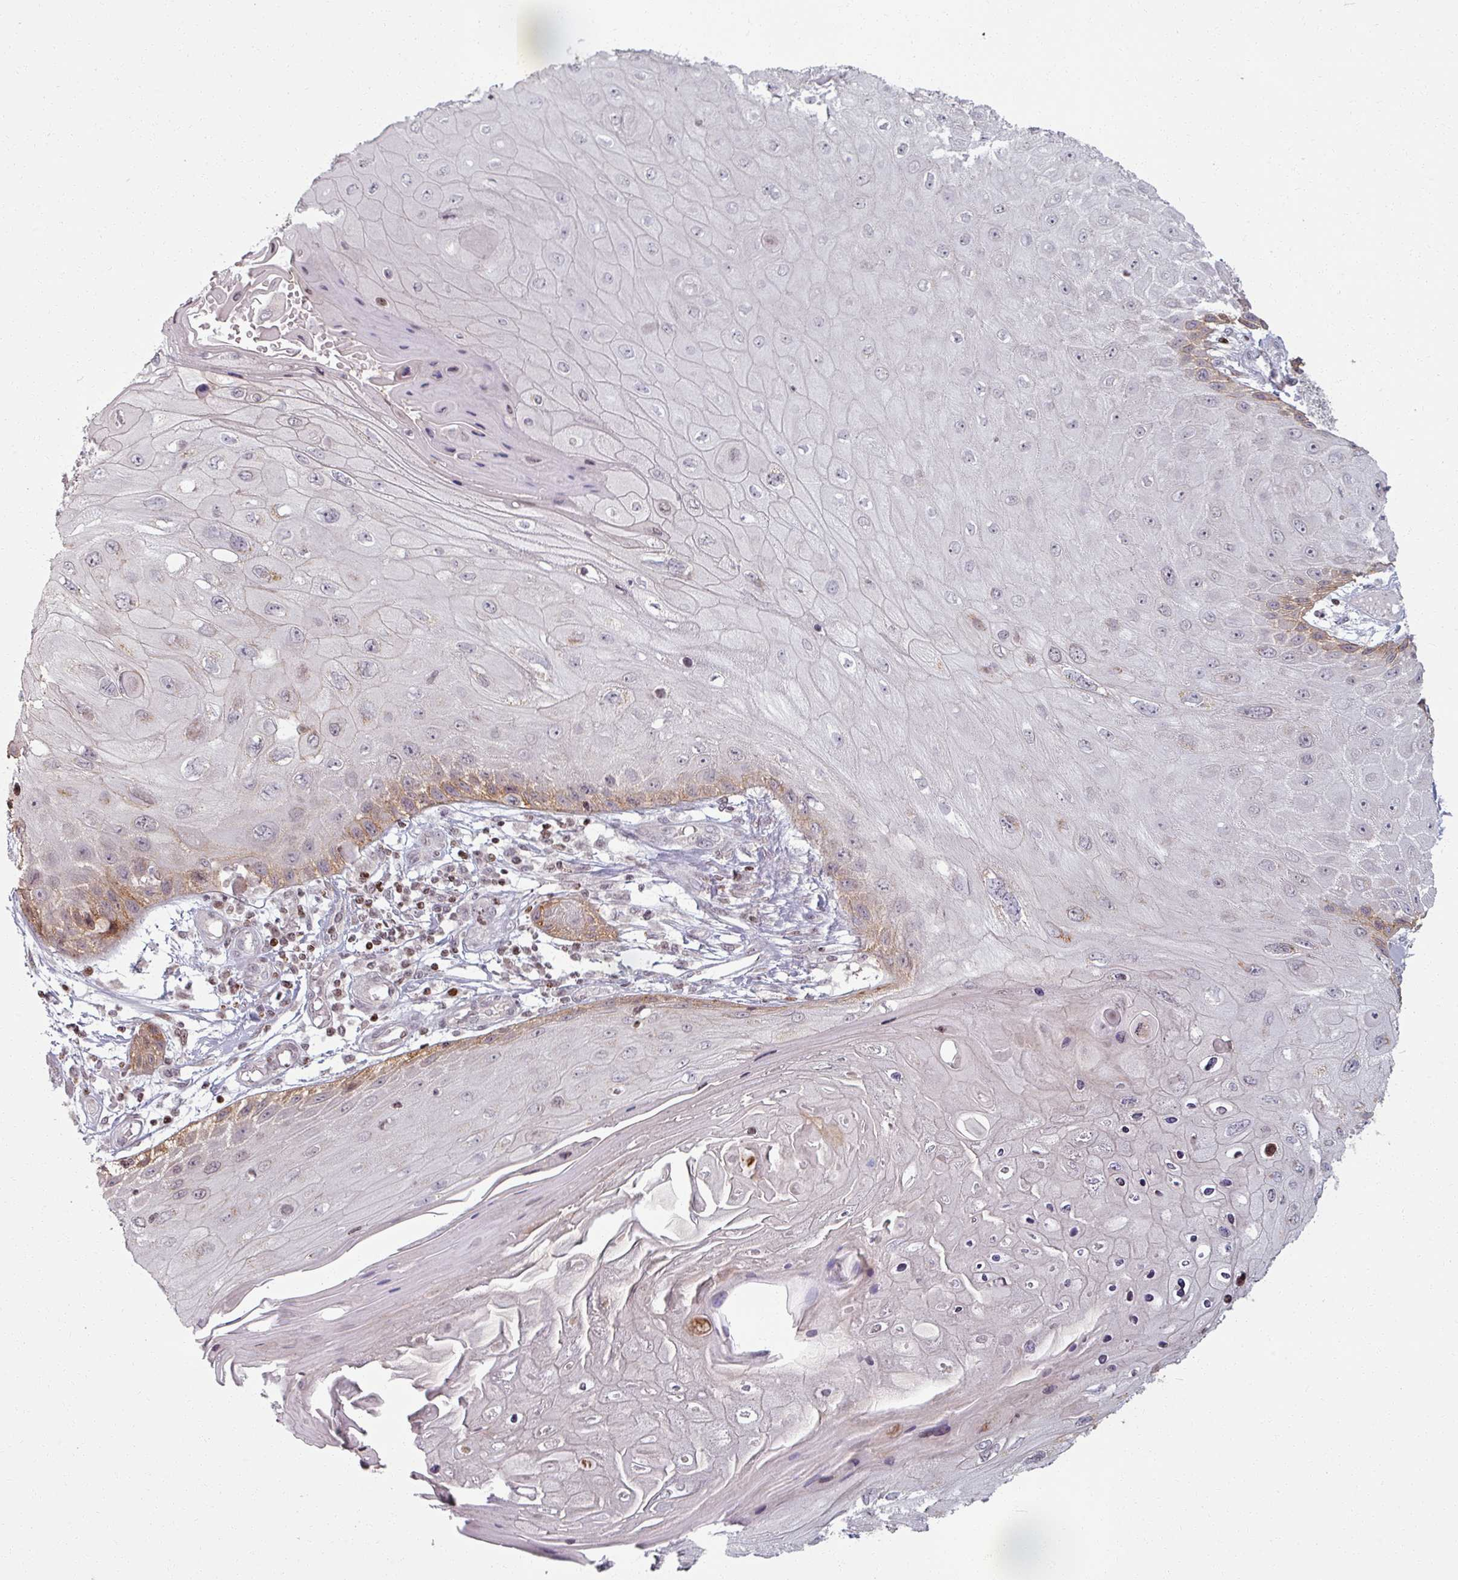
{"staining": {"intensity": "moderate", "quantity": "<25%", "location": "cytoplasmic/membranous,nuclear"}, "tissue": "skin cancer", "cell_type": "Tumor cells", "image_type": "cancer", "snomed": [{"axis": "morphology", "description": "Squamous cell carcinoma, NOS"}, {"axis": "topography", "description": "Skin"}, {"axis": "topography", "description": "Vulva"}], "caption": "Skin cancer stained with a protein marker exhibits moderate staining in tumor cells.", "gene": "NCOR1", "patient": {"sex": "female", "age": 44}}